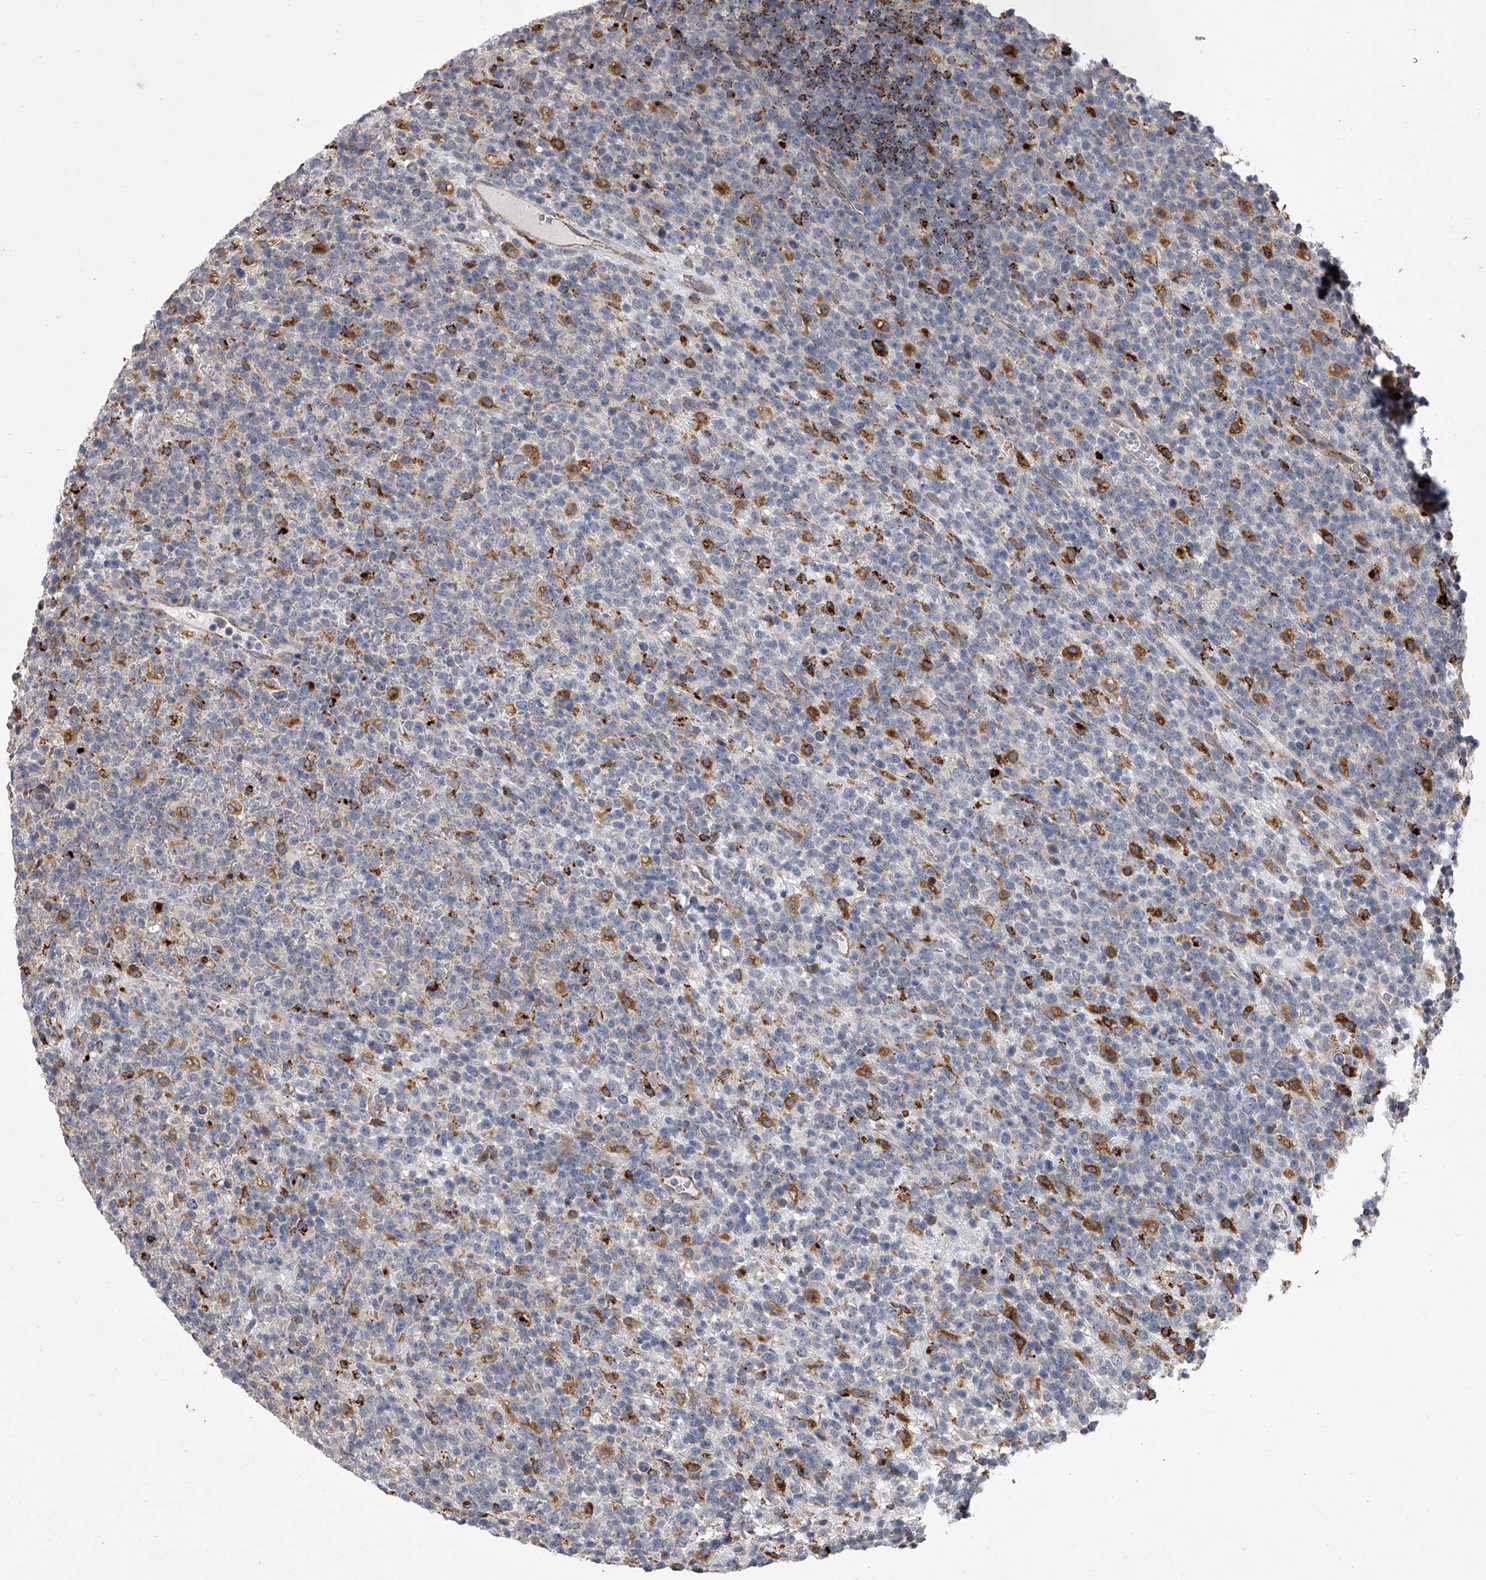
{"staining": {"intensity": "moderate", "quantity": "<25%", "location": "cytoplasmic/membranous"}, "tissue": "lymphoma", "cell_type": "Tumor cells", "image_type": "cancer", "snomed": [{"axis": "morphology", "description": "Malignant lymphoma, non-Hodgkin's type, High grade"}, {"axis": "topography", "description": "Colon"}], "caption": "A low amount of moderate cytoplasmic/membranous positivity is present in approximately <25% of tumor cells in lymphoma tissue.", "gene": "TRIM8", "patient": {"sex": "female", "age": 53}}